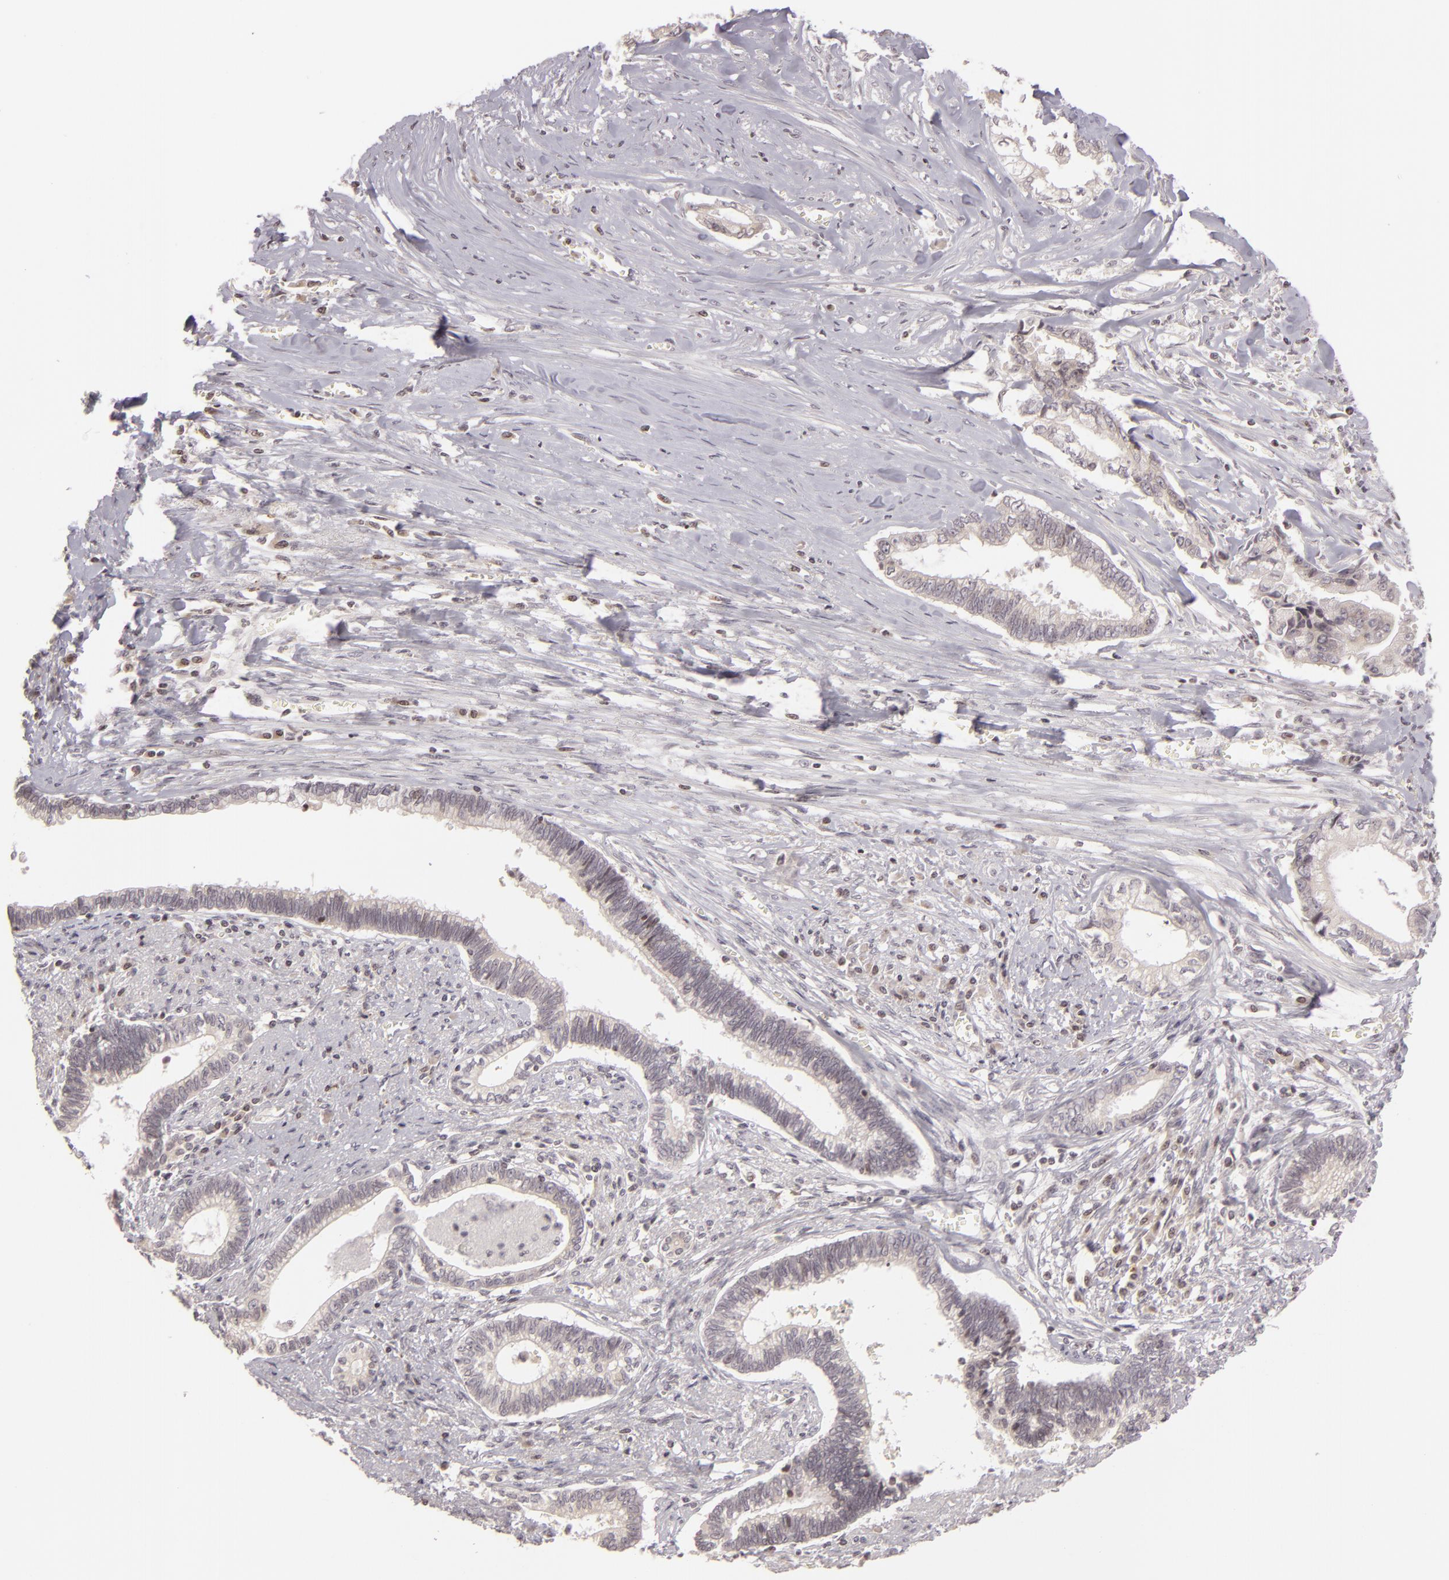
{"staining": {"intensity": "negative", "quantity": "none", "location": "none"}, "tissue": "liver cancer", "cell_type": "Tumor cells", "image_type": "cancer", "snomed": [{"axis": "morphology", "description": "Cholangiocarcinoma"}, {"axis": "topography", "description": "Liver"}], "caption": "This is a photomicrograph of IHC staining of liver cancer (cholangiocarcinoma), which shows no expression in tumor cells. The staining is performed using DAB (3,3'-diaminobenzidine) brown chromogen with nuclei counter-stained in using hematoxylin.", "gene": "AKAP6", "patient": {"sex": "male", "age": 57}}